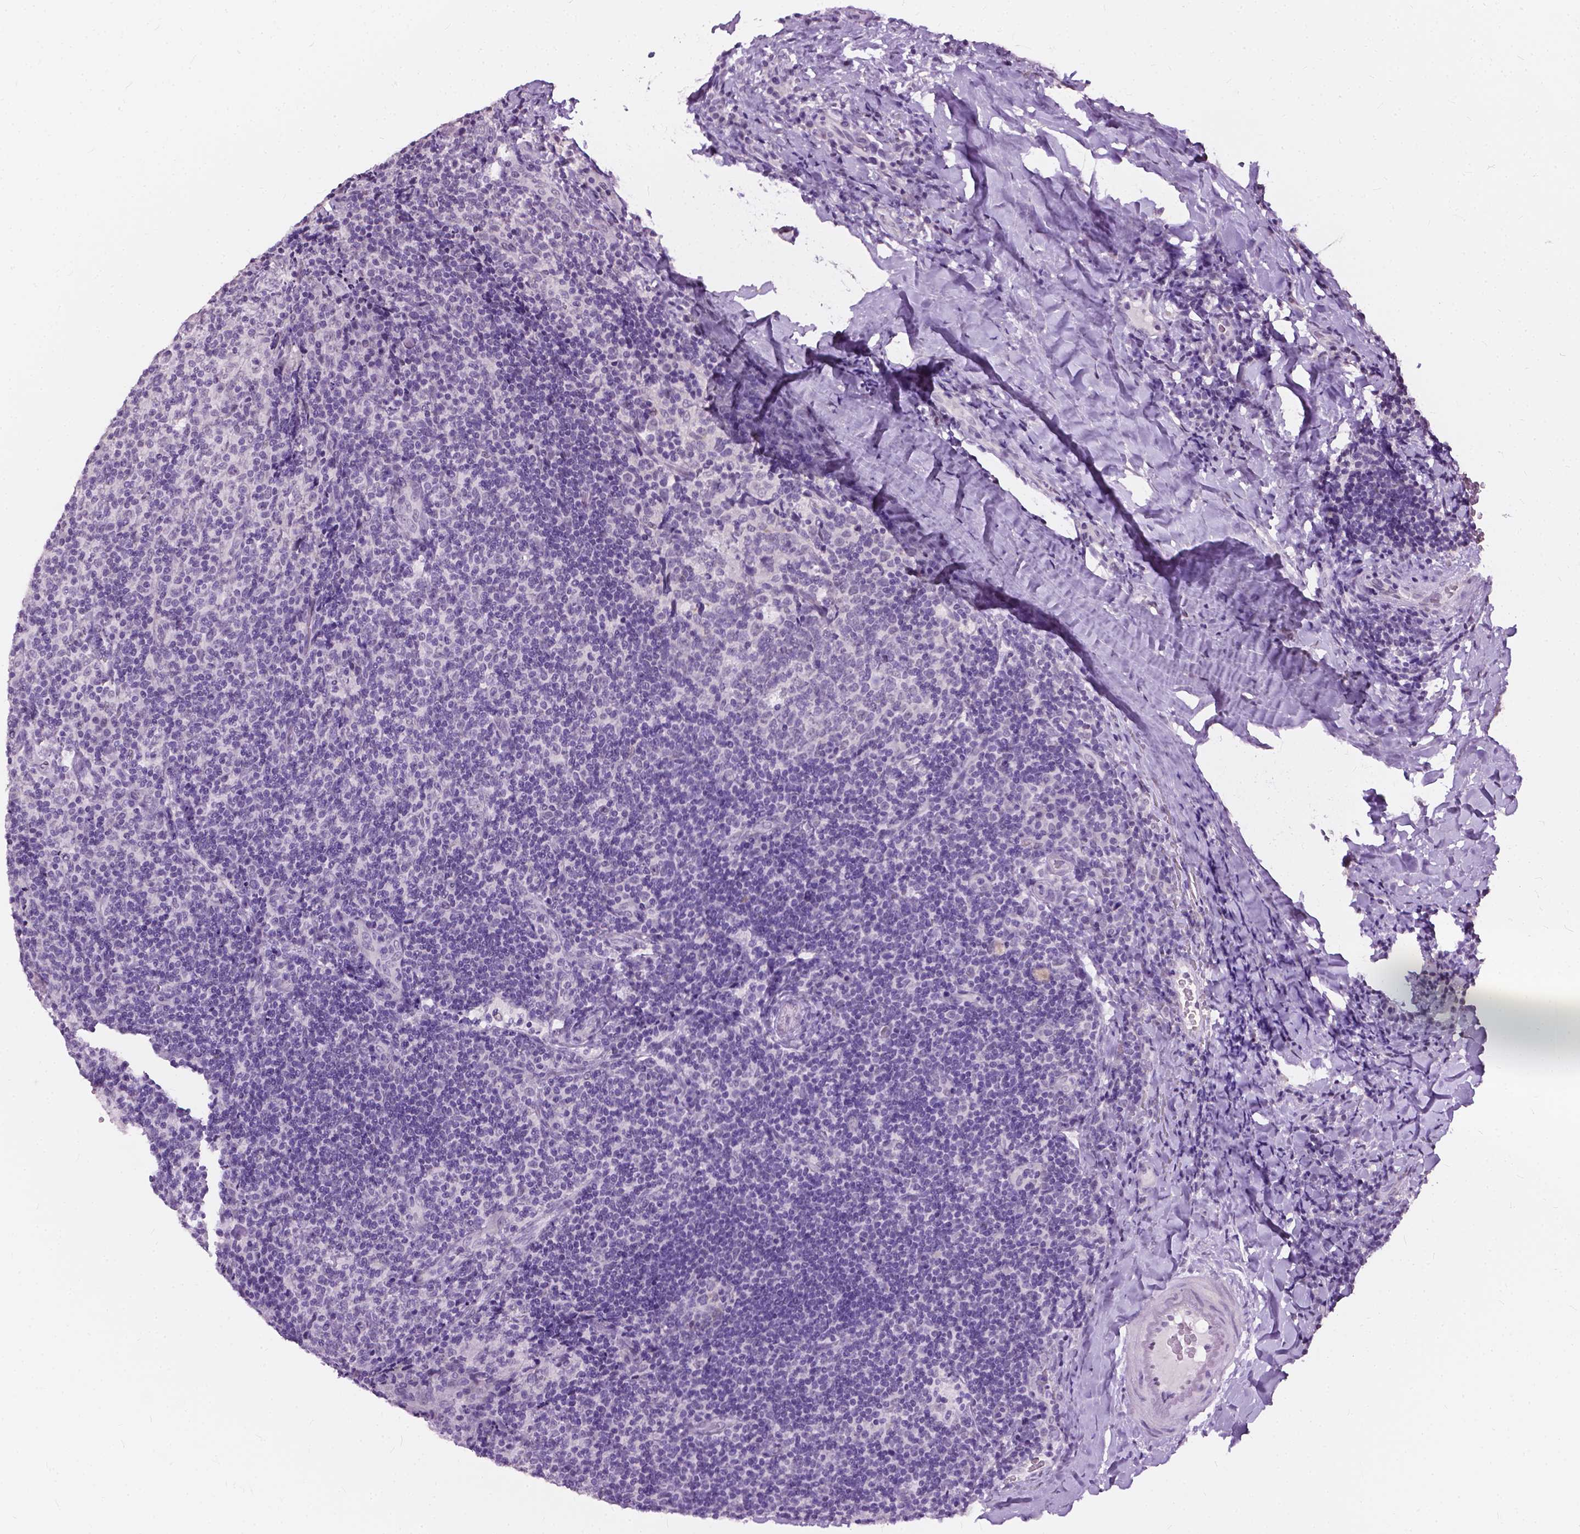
{"staining": {"intensity": "negative", "quantity": "none", "location": "none"}, "tissue": "tonsil", "cell_type": "Germinal center cells", "image_type": "normal", "snomed": [{"axis": "morphology", "description": "Normal tissue, NOS"}, {"axis": "topography", "description": "Tonsil"}], "caption": "Immunohistochemistry histopathology image of unremarkable tonsil: human tonsil stained with DAB (3,3'-diaminobenzidine) shows no significant protein expression in germinal center cells.", "gene": "GPR37L1", "patient": {"sex": "male", "age": 17}}